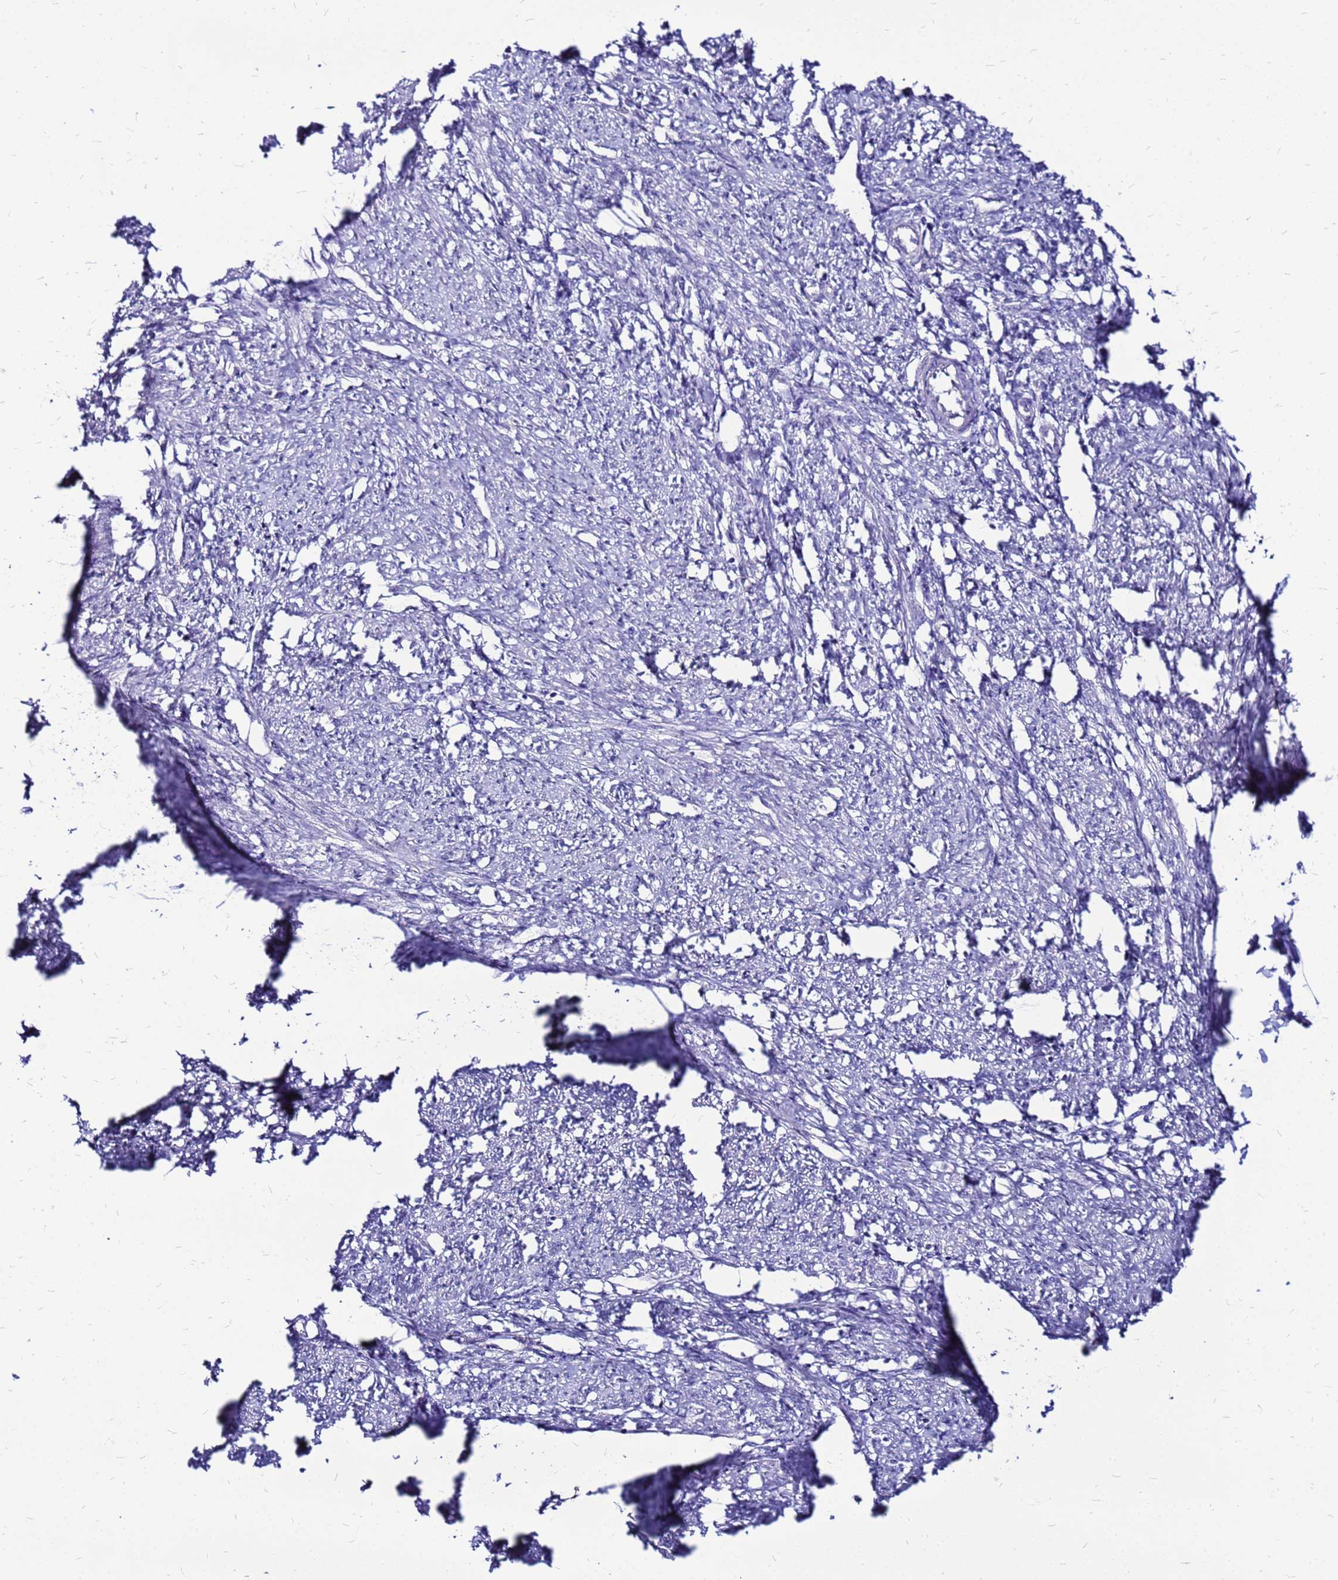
{"staining": {"intensity": "negative", "quantity": "none", "location": "none"}, "tissue": "smooth muscle", "cell_type": "Smooth muscle cells", "image_type": "normal", "snomed": [{"axis": "morphology", "description": "Normal tissue, NOS"}, {"axis": "topography", "description": "Smooth muscle"}, {"axis": "topography", "description": "Uterus"}], "caption": "This micrograph is of unremarkable smooth muscle stained with immunohistochemistry to label a protein in brown with the nuclei are counter-stained blue. There is no positivity in smooth muscle cells.", "gene": "ARHGEF35", "patient": {"sex": "female", "age": 59}}